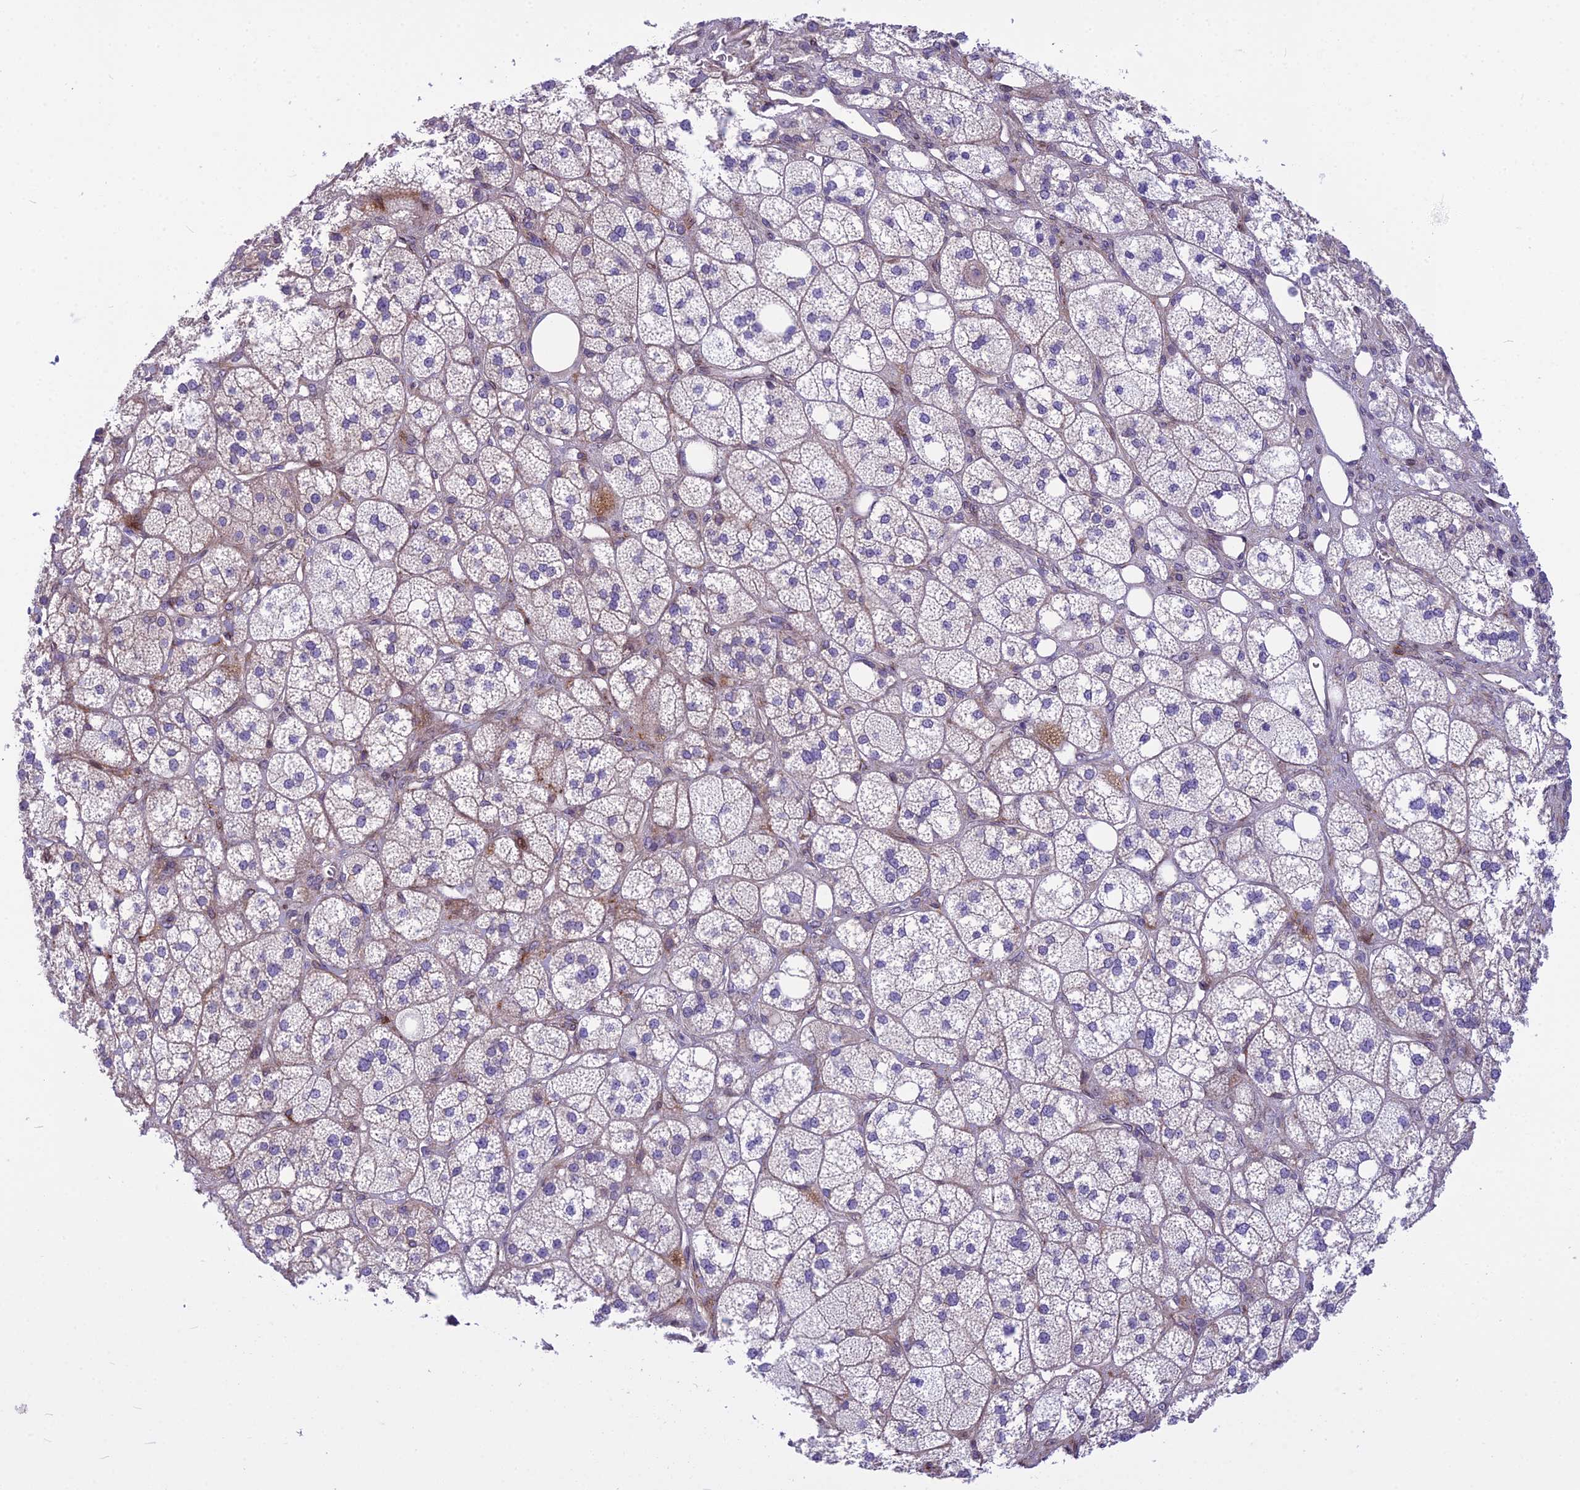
{"staining": {"intensity": "weak", "quantity": "25%-75%", "location": "cytoplasmic/membranous"}, "tissue": "adrenal gland", "cell_type": "Glandular cells", "image_type": "normal", "snomed": [{"axis": "morphology", "description": "Normal tissue, NOS"}, {"axis": "topography", "description": "Adrenal gland"}], "caption": "Immunohistochemistry (IHC) (DAB (3,3'-diaminobenzidine)) staining of unremarkable human adrenal gland exhibits weak cytoplasmic/membranous protein positivity in about 25%-75% of glandular cells. (brown staining indicates protein expression, while blue staining denotes nuclei).", "gene": "PCDHB14", "patient": {"sex": "male", "age": 61}}